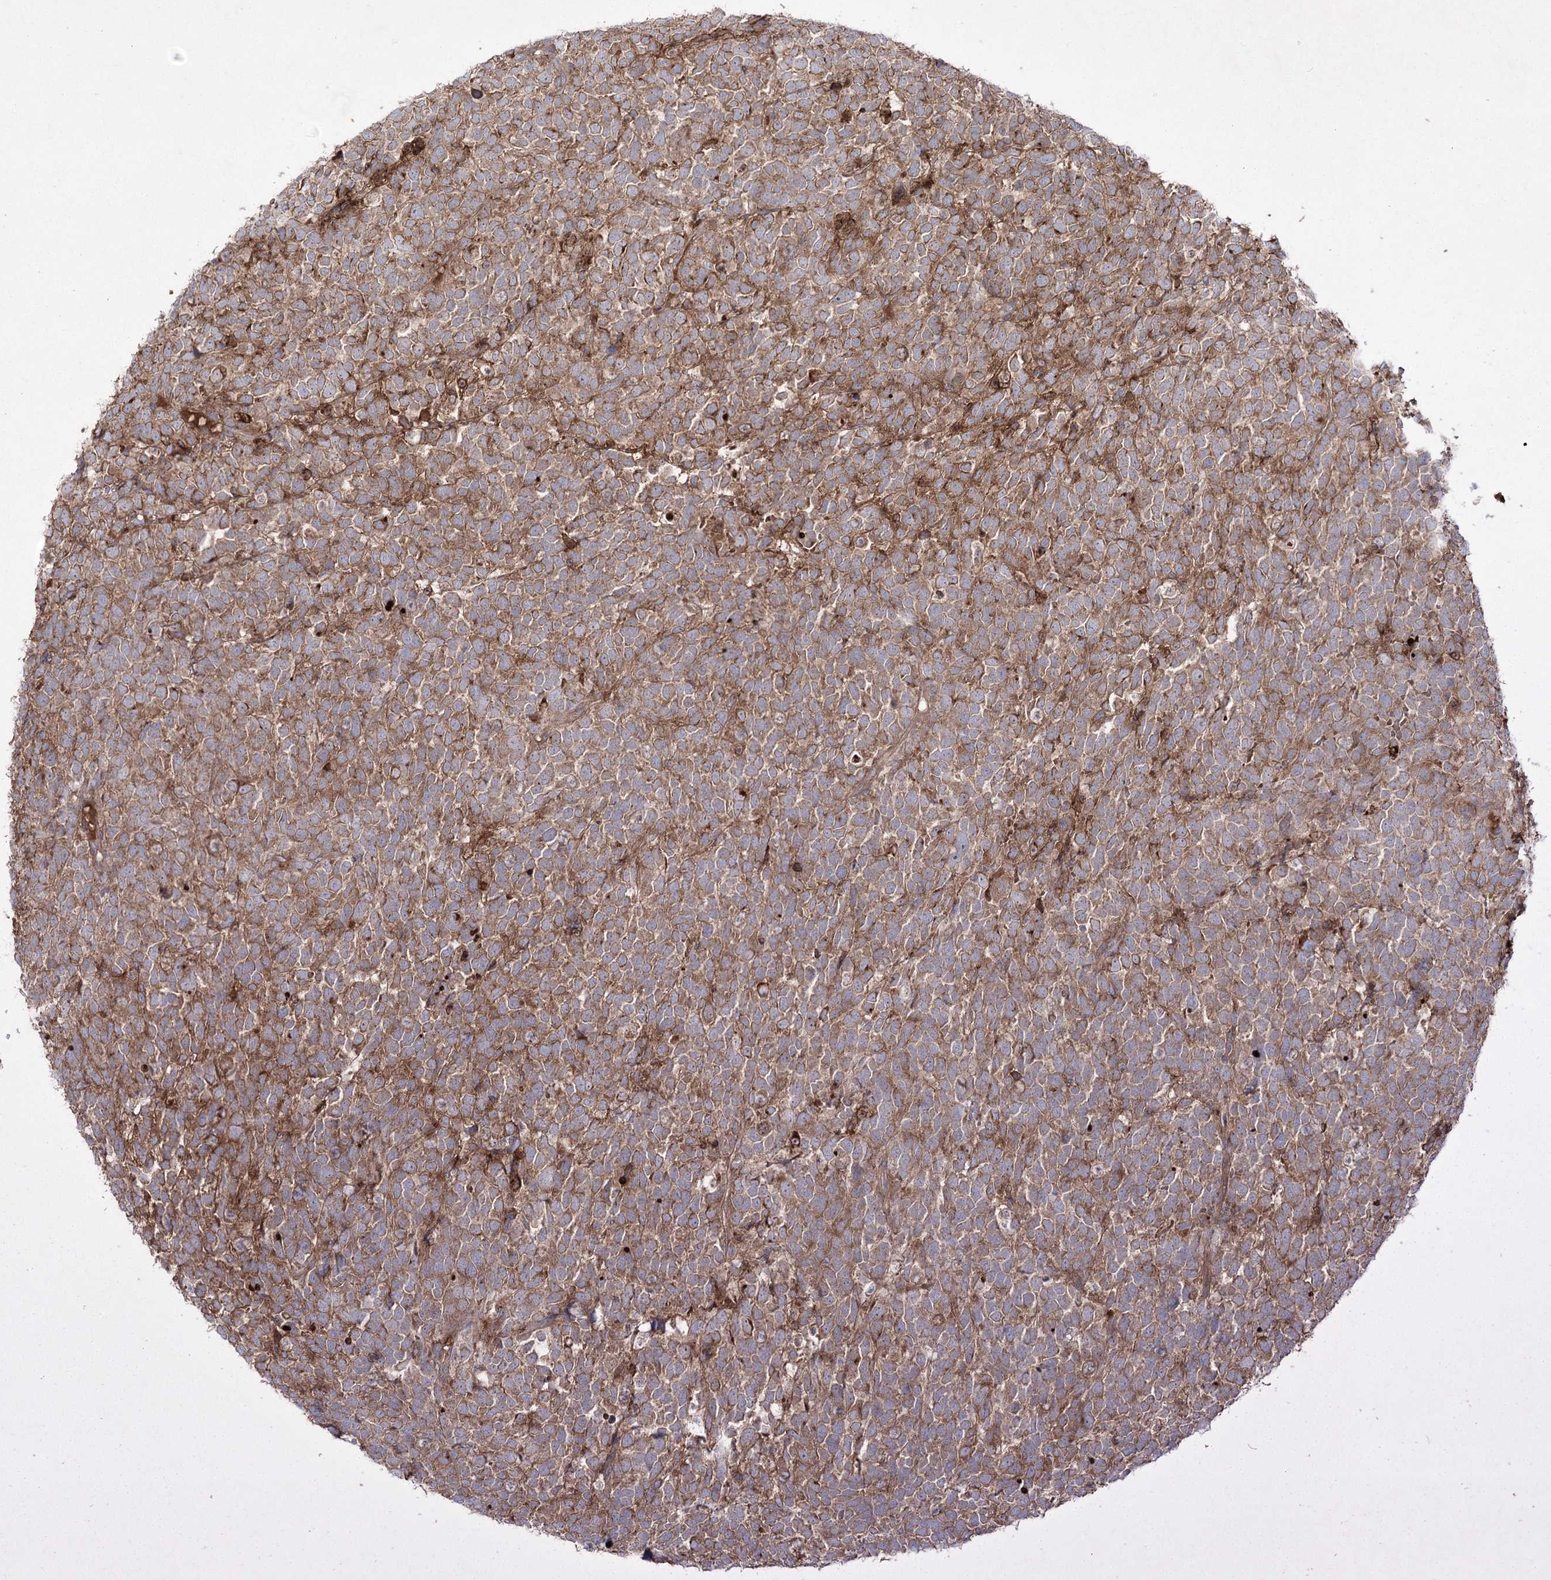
{"staining": {"intensity": "moderate", "quantity": ">75%", "location": "cytoplasmic/membranous"}, "tissue": "urothelial cancer", "cell_type": "Tumor cells", "image_type": "cancer", "snomed": [{"axis": "morphology", "description": "Urothelial carcinoma, High grade"}, {"axis": "topography", "description": "Urinary bladder"}], "caption": "A medium amount of moderate cytoplasmic/membranous expression is seen in approximately >75% of tumor cells in urothelial cancer tissue.", "gene": "PLEKHA5", "patient": {"sex": "female", "age": 82}}